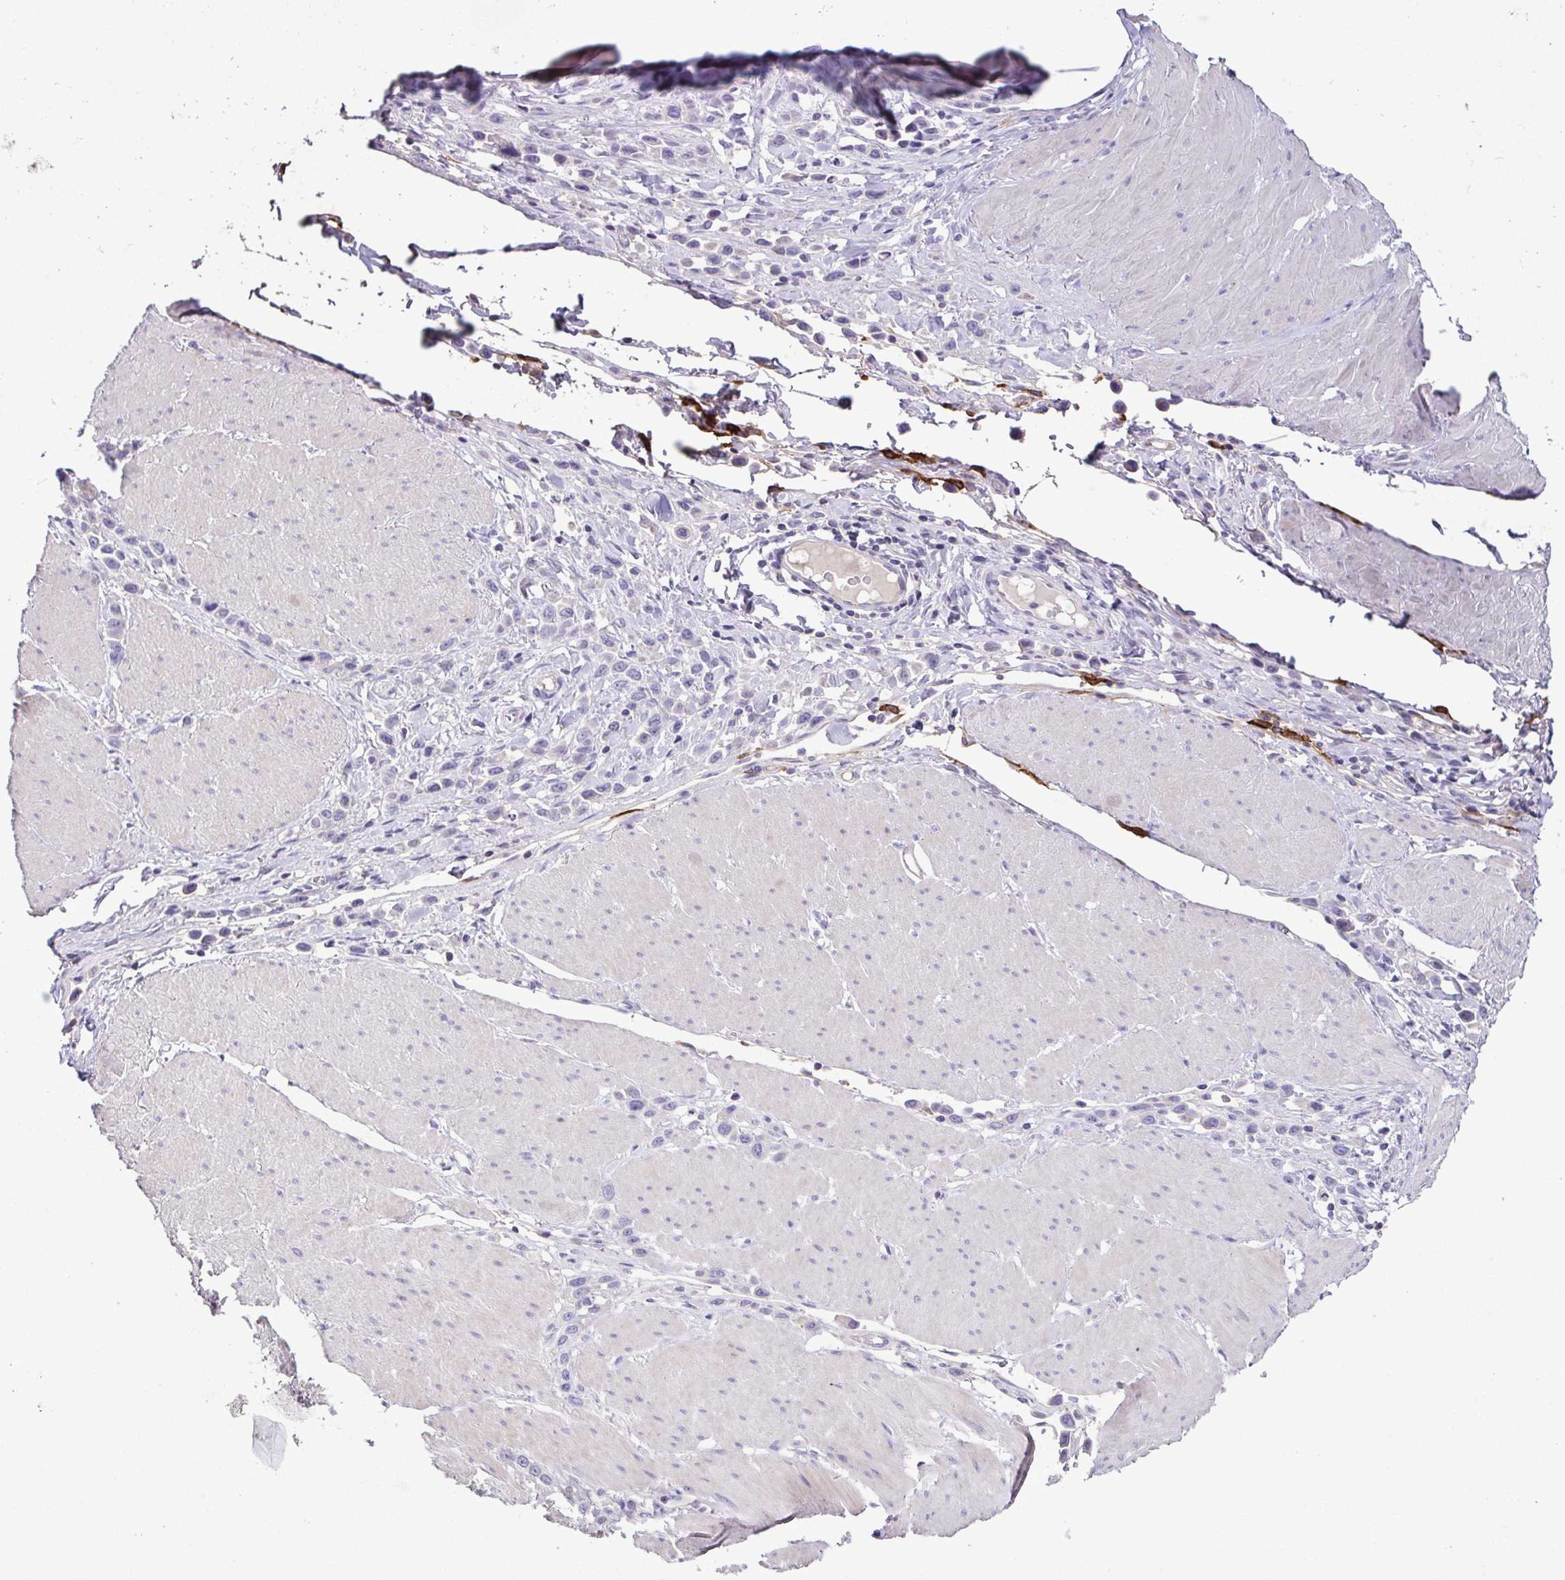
{"staining": {"intensity": "negative", "quantity": "none", "location": "none"}, "tissue": "stomach cancer", "cell_type": "Tumor cells", "image_type": "cancer", "snomed": [{"axis": "morphology", "description": "Adenocarcinoma, NOS"}, {"axis": "topography", "description": "Stomach"}], "caption": "Photomicrograph shows no protein expression in tumor cells of stomach cancer (adenocarcinoma) tissue.", "gene": "MARCO", "patient": {"sex": "male", "age": 47}}